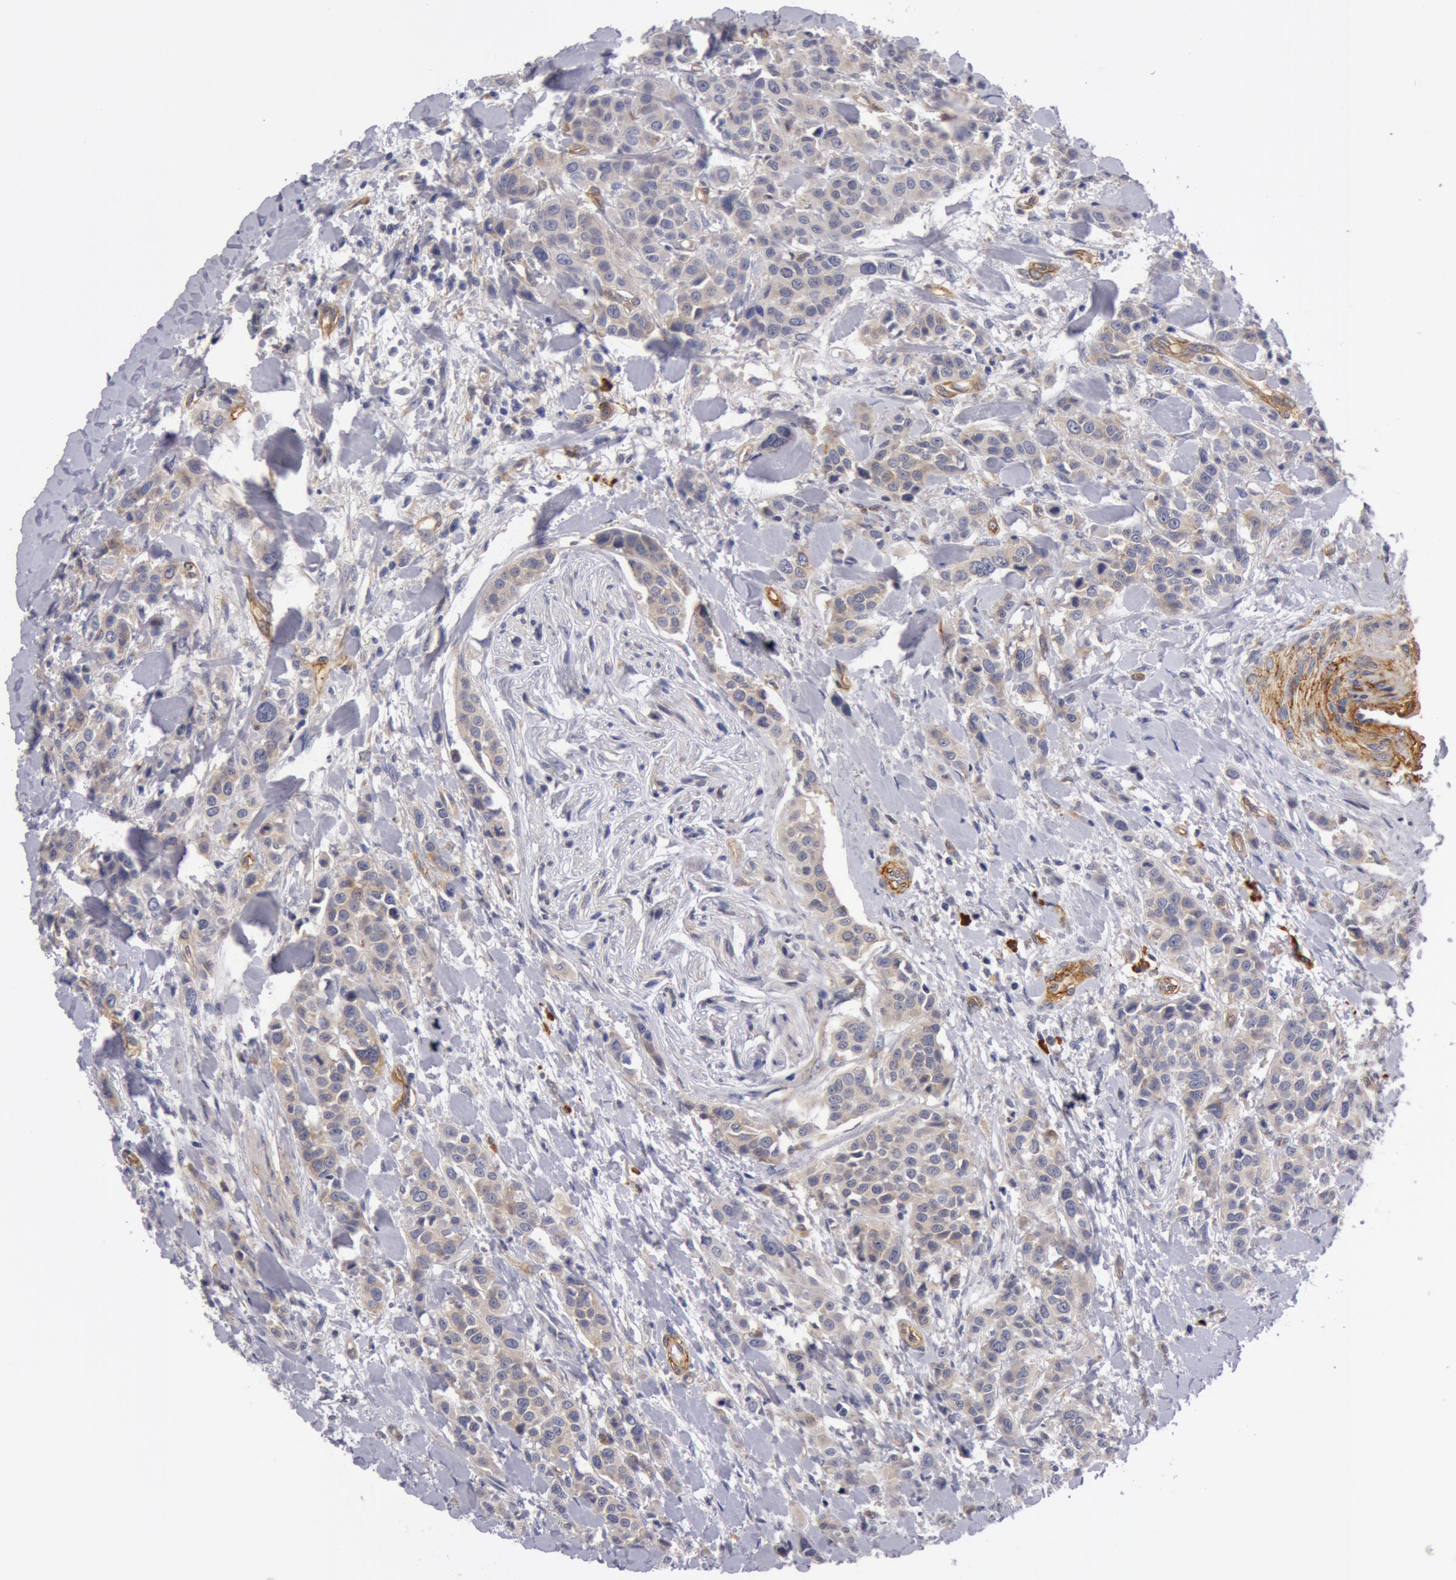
{"staining": {"intensity": "weak", "quantity": "25%-75%", "location": "cytoplasmic/membranous"}, "tissue": "urothelial cancer", "cell_type": "Tumor cells", "image_type": "cancer", "snomed": [{"axis": "morphology", "description": "Urothelial carcinoma, High grade"}, {"axis": "topography", "description": "Urinary bladder"}], "caption": "This photomicrograph shows immunohistochemistry staining of human urothelial cancer, with low weak cytoplasmic/membranous expression in about 25%-75% of tumor cells.", "gene": "IL23A", "patient": {"sex": "male", "age": 56}}